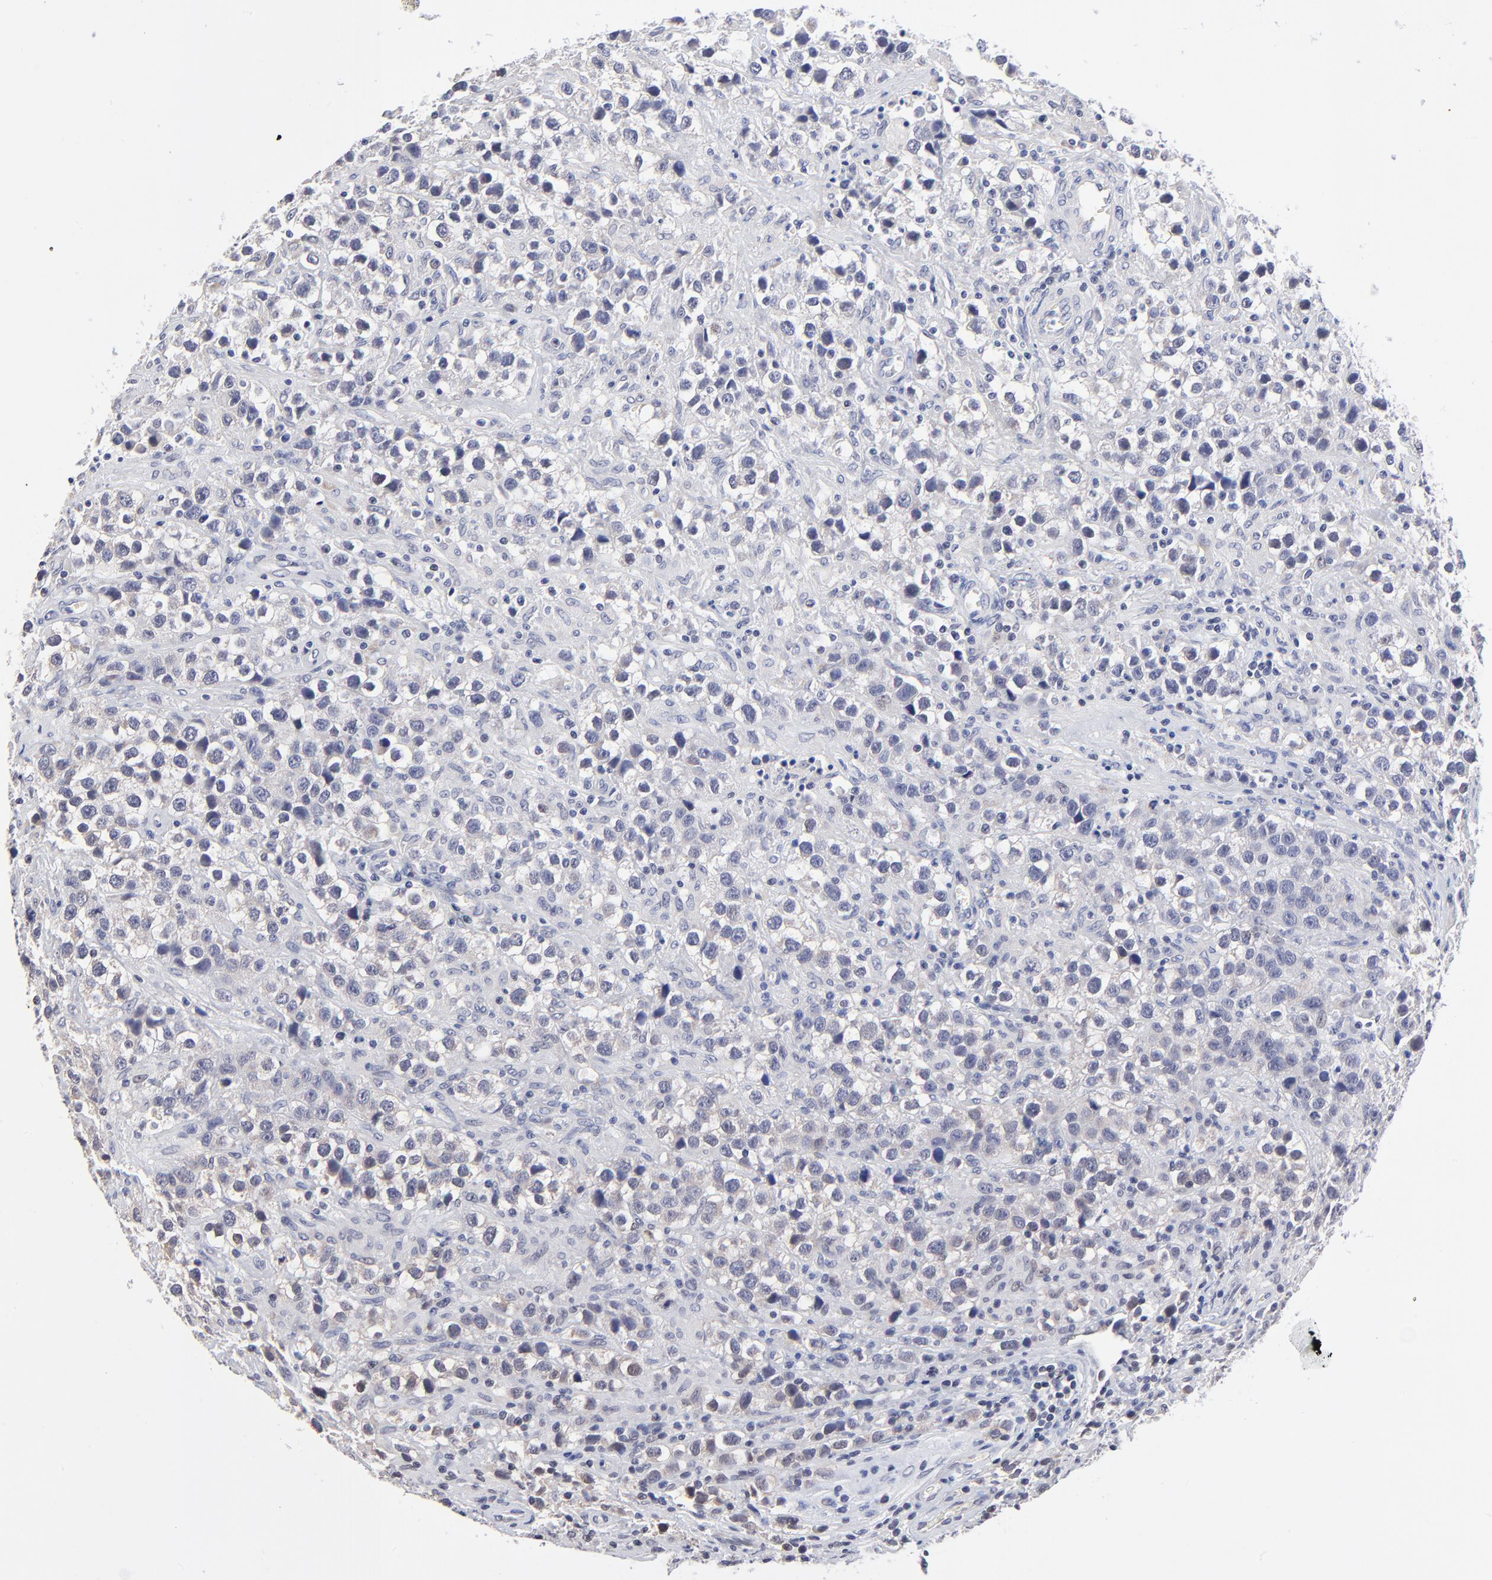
{"staining": {"intensity": "negative", "quantity": "none", "location": "none"}, "tissue": "testis cancer", "cell_type": "Tumor cells", "image_type": "cancer", "snomed": [{"axis": "morphology", "description": "Seminoma, NOS"}, {"axis": "topography", "description": "Testis"}], "caption": "Immunohistochemical staining of testis cancer (seminoma) displays no significant staining in tumor cells. (Stains: DAB IHC with hematoxylin counter stain, Microscopy: brightfield microscopy at high magnification).", "gene": "FBXO8", "patient": {"sex": "male", "age": 43}}